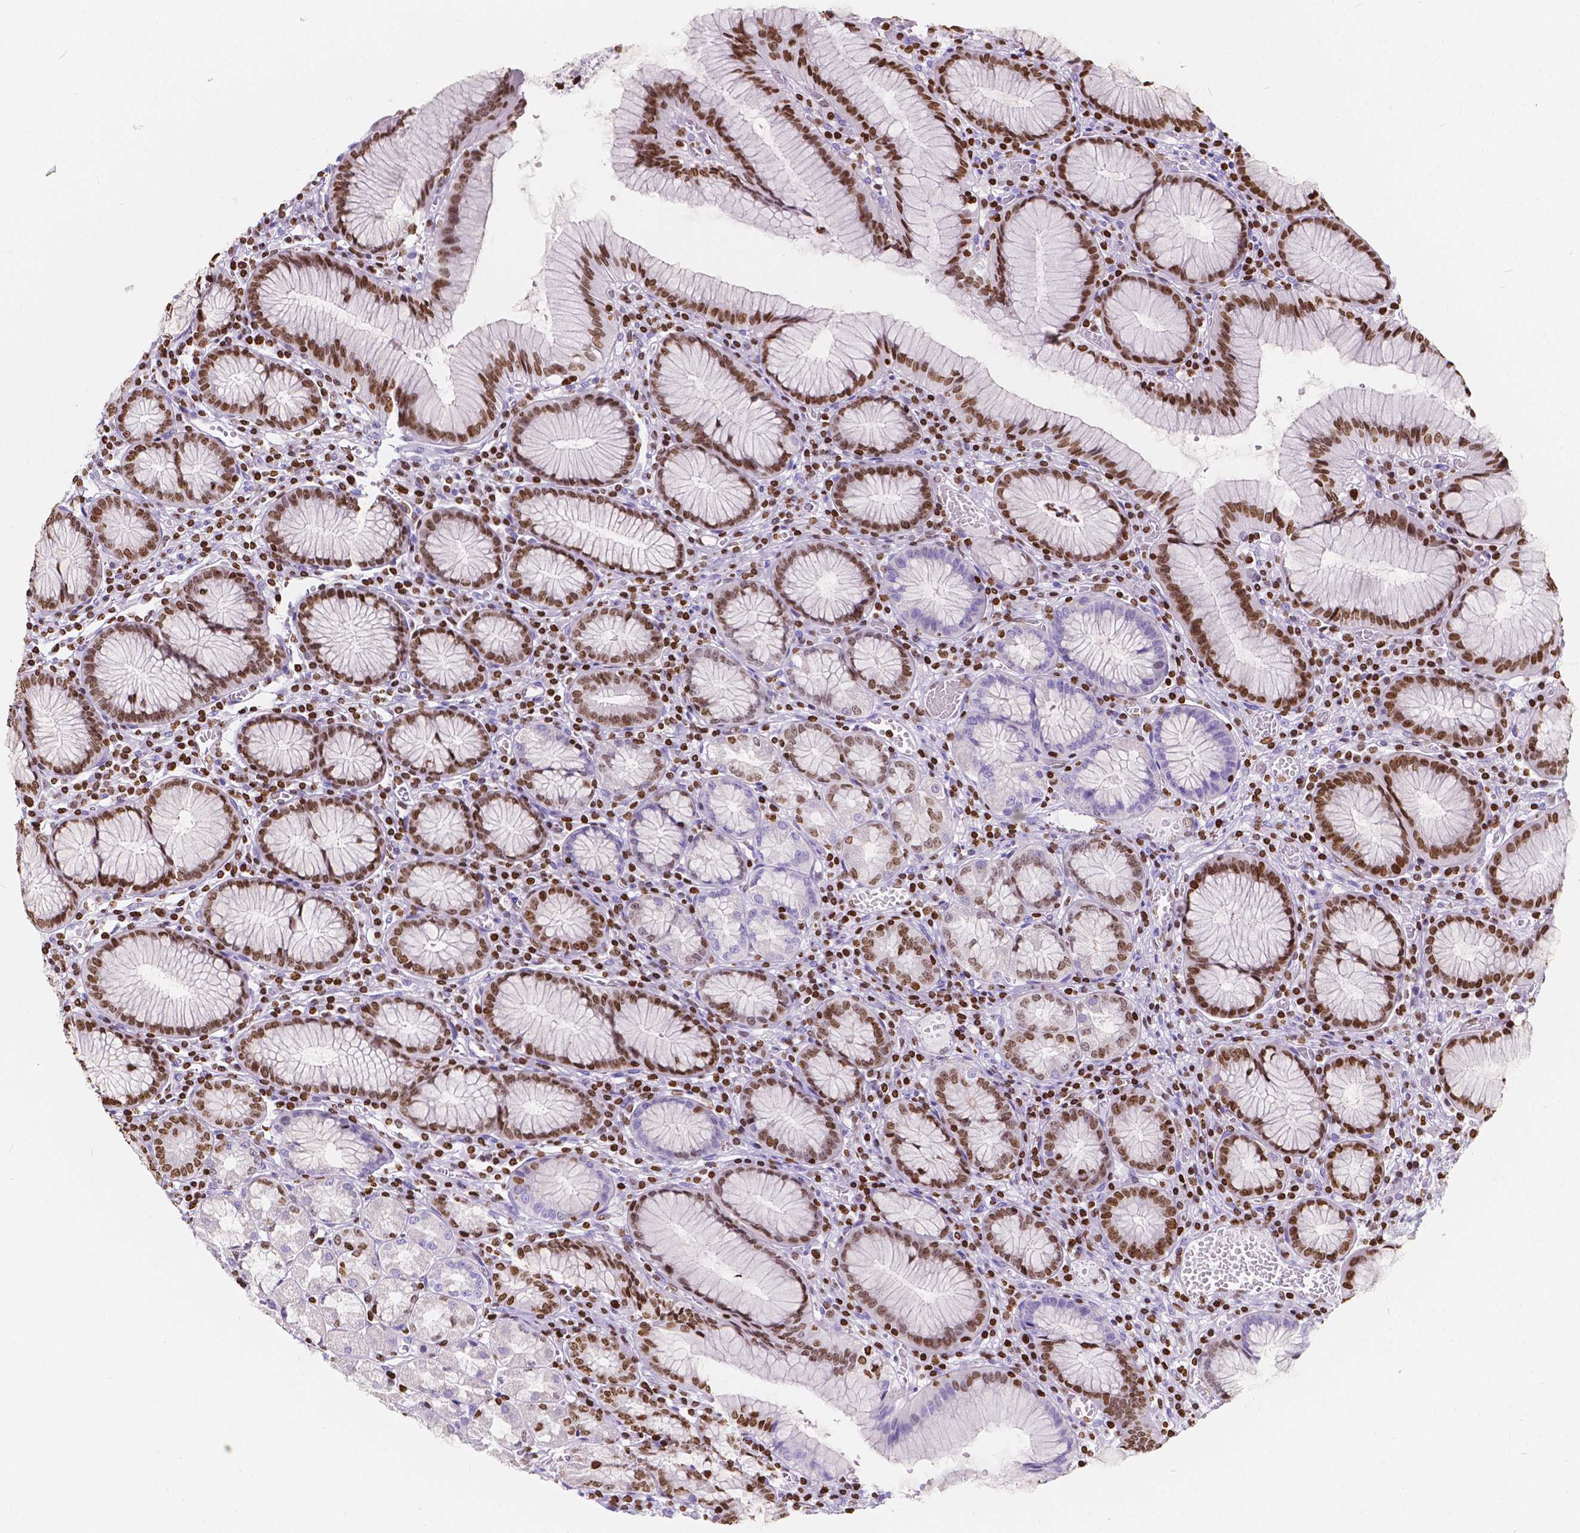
{"staining": {"intensity": "moderate", "quantity": "25%-75%", "location": "nuclear"}, "tissue": "stomach", "cell_type": "Glandular cells", "image_type": "normal", "snomed": [{"axis": "morphology", "description": "Normal tissue, NOS"}, {"axis": "topography", "description": "Stomach"}], "caption": "Protein analysis of normal stomach displays moderate nuclear staining in about 25%-75% of glandular cells.", "gene": "CBY3", "patient": {"sex": "male", "age": 55}}